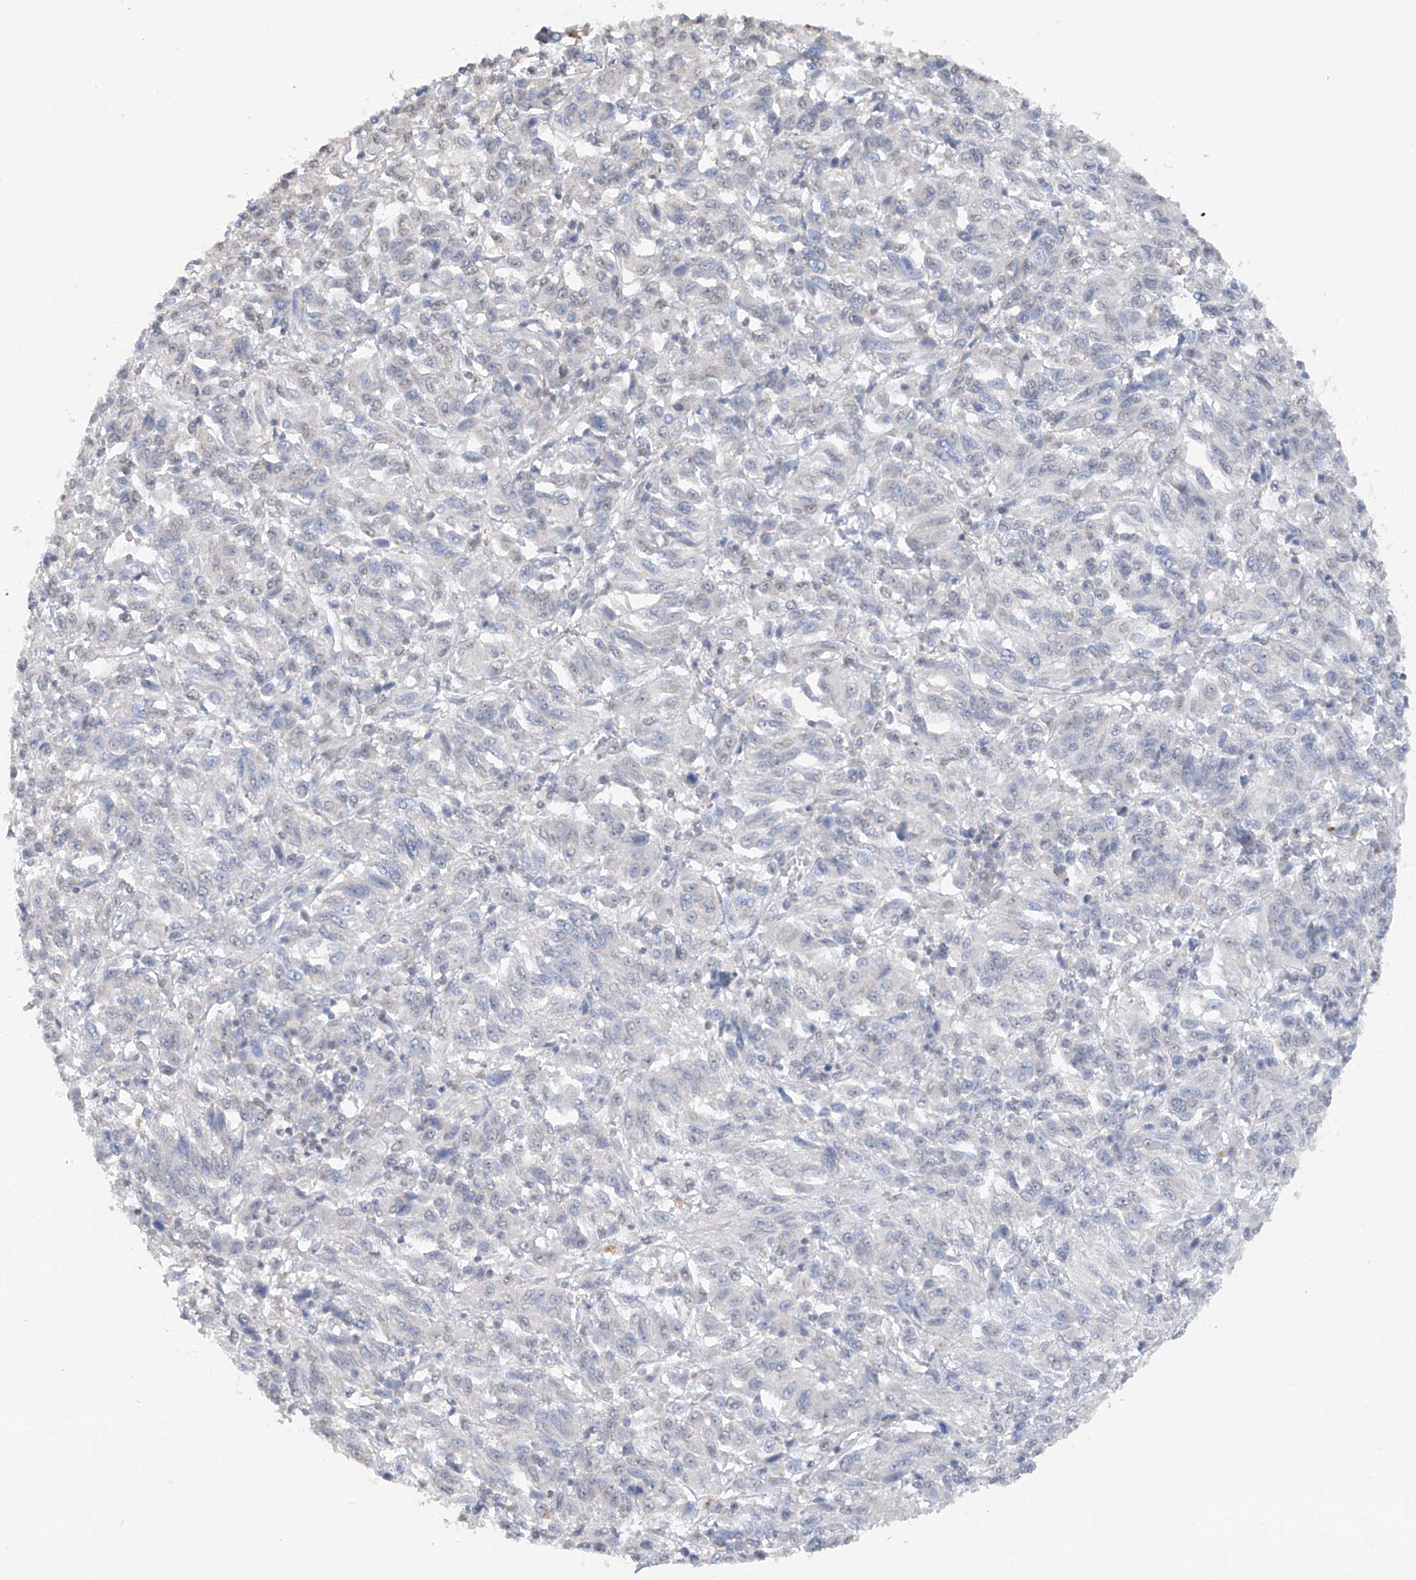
{"staining": {"intensity": "negative", "quantity": "none", "location": "none"}, "tissue": "melanoma", "cell_type": "Tumor cells", "image_type": "cancer", "snomed": [{"axis": "morphology", "description": "Malignant melanoma, Metastatic site"}, {"axis": "topography", "description": "Lung"}], "caption": "A high-resolution histopathology image shows immunohistochemistry (IHC) staining of melanoma, which displays no significant staining in tumor cells.", "gene": "HAS3", "patient": {"sex": "male", "age": 64}}